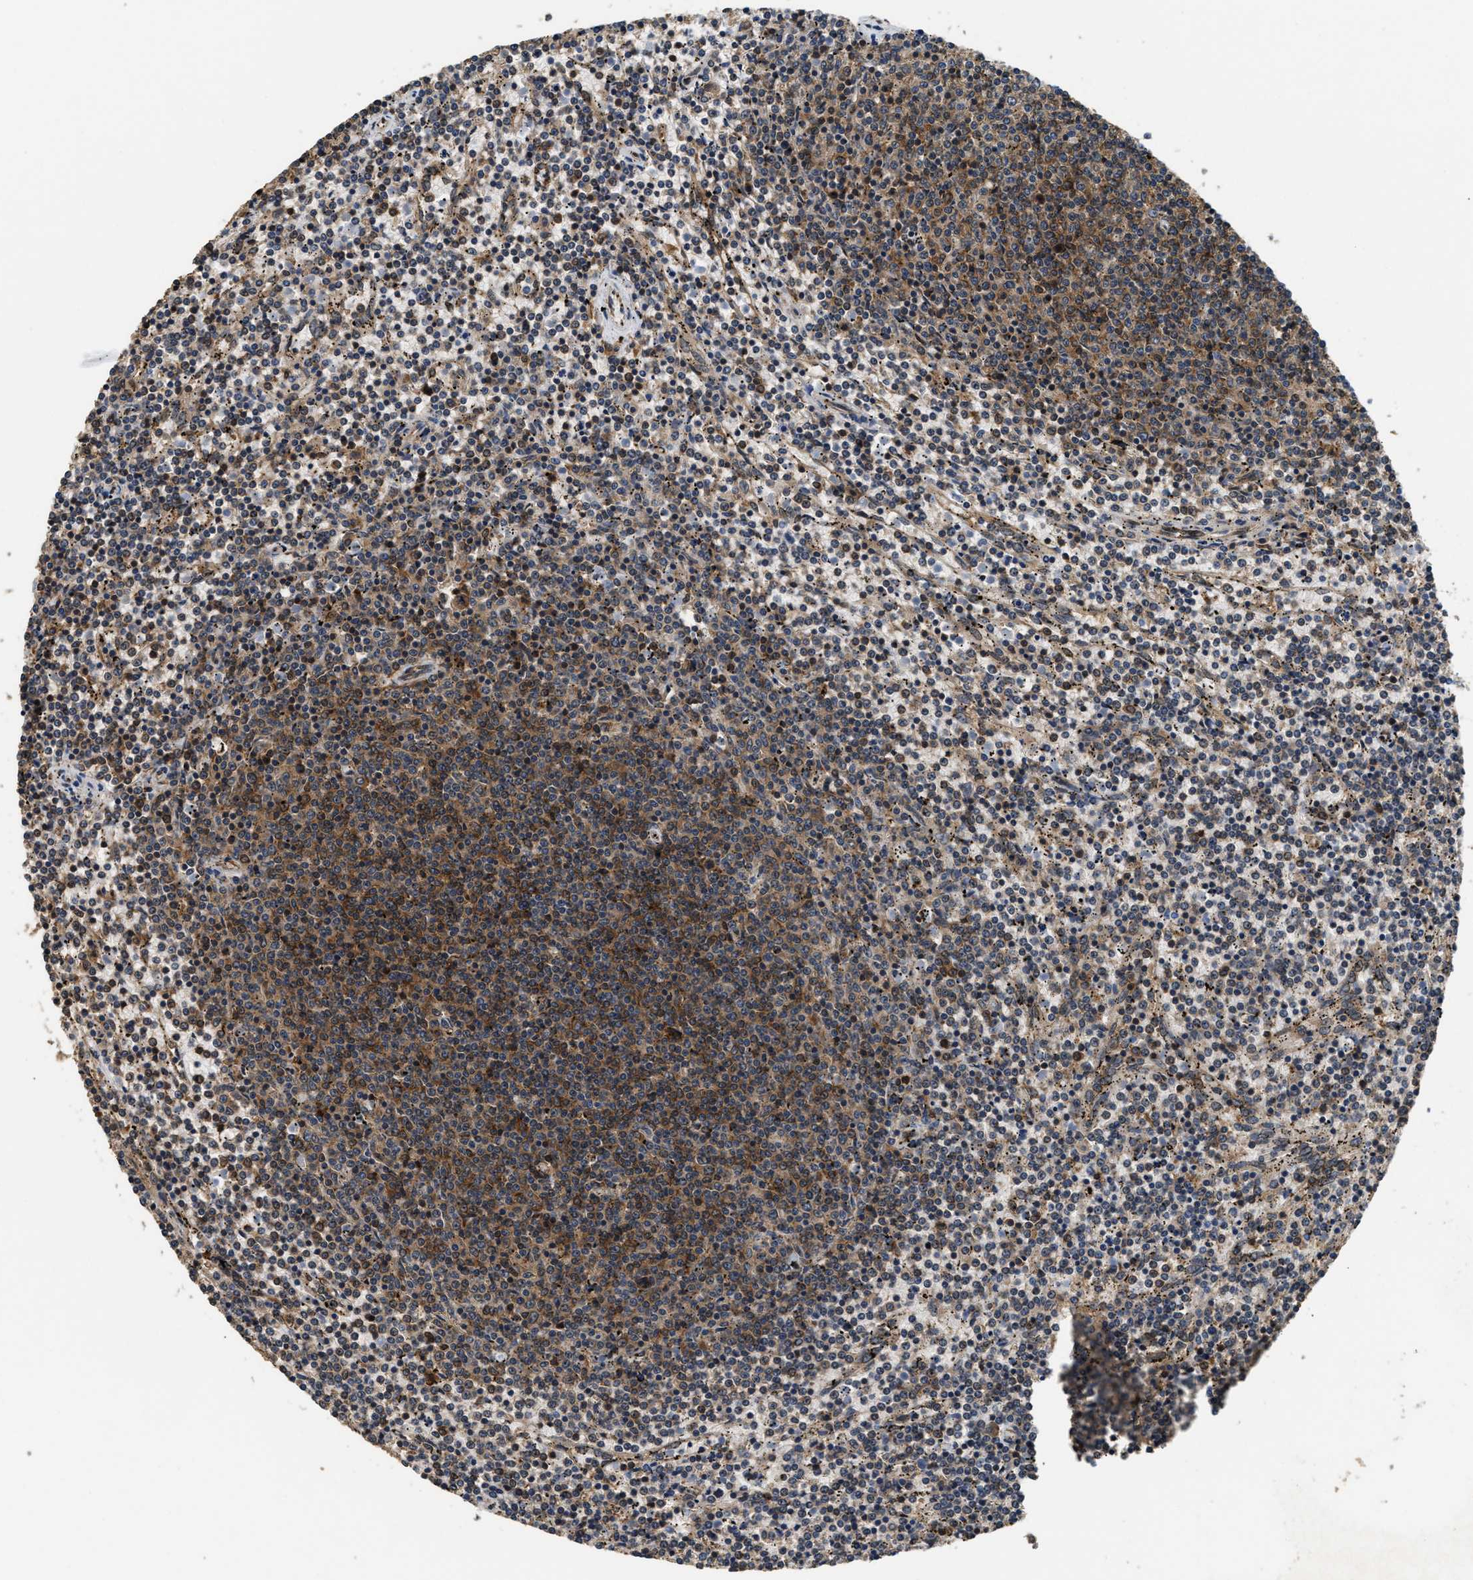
{"staining": {"intensity": "moderate", "quantity": "25%-75%", "location": "cytoplasmic/membranous"}, "tissue": "lymphoma", "cell_type": "Tumor cells", "image_type": "cancer", "snomed": [{"axis": "morphology", "description": "Malignant lymphoma, non-Hodgkin's type, Low grade"}, {"axis": "topography", "description": "Spleen"}], "caption": "Immunohistochemistry (IHC) of lymphoma displays medium levels of moderate cytoplasmic/membranous staining in approximately 25%-75% of tumor cells.", "gene": "DNAJC2", "patient": {"sex": "female", "age": 50}}